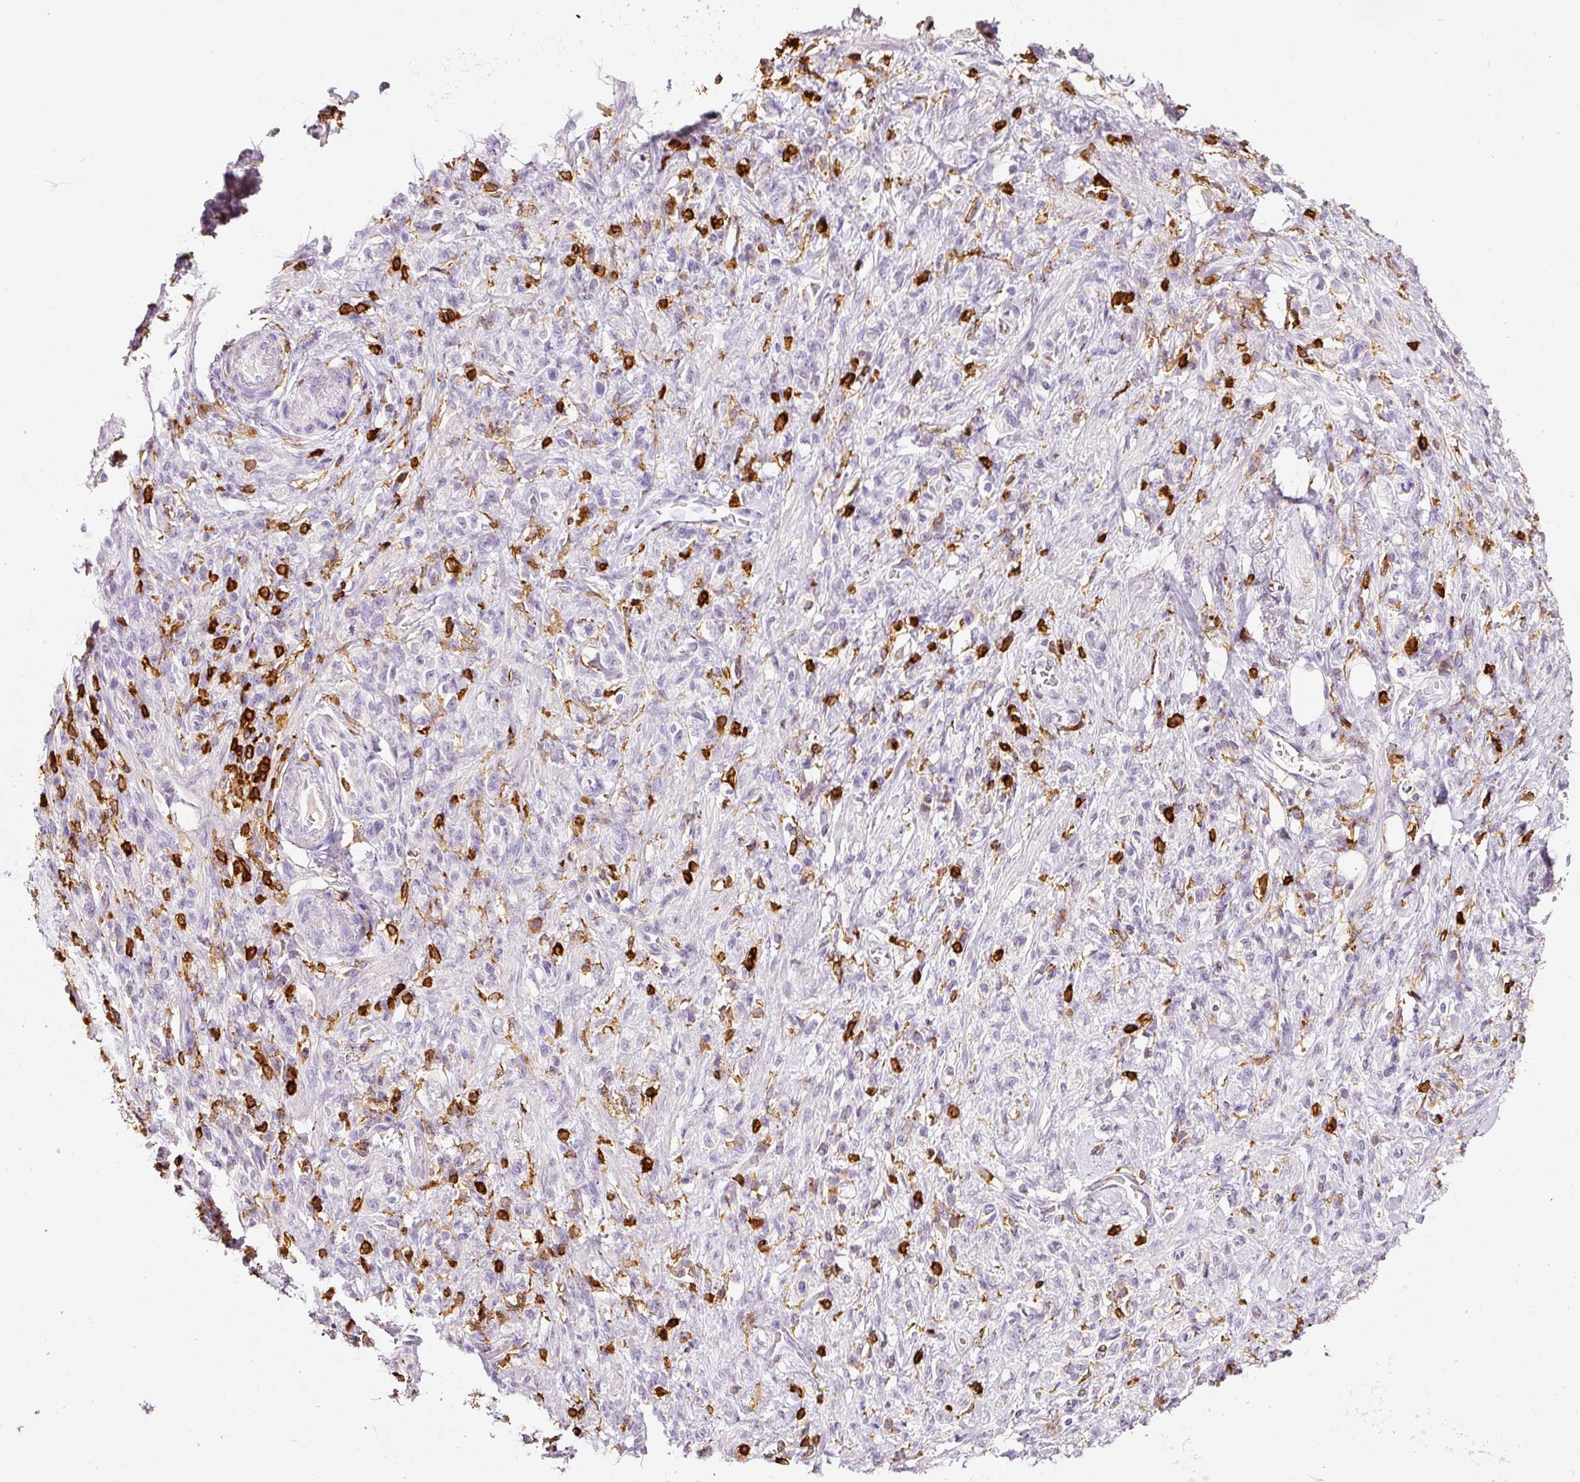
{"staining": {"intensity": "negative", "quantity": "none", "location": "none"}, "tissue": "stomach cancer", "cell_type": "Tumor cells", "image_type": "cancer", "snomed": [{"axis": "morphology", "description": "Adenocarcinoma, NOS"}, {"axis": "topography", "description": "Stomach"}], "caption": "IHC micrograph of neoplastic tissue: human stomach cancer (adenocarcinoma) stained with DAB (3,3'-diaminobenzidine) exhibits no significant protein expression in tumor cells.", "gene": "EVL", "patient": {"sex": "male", "age": 77}}